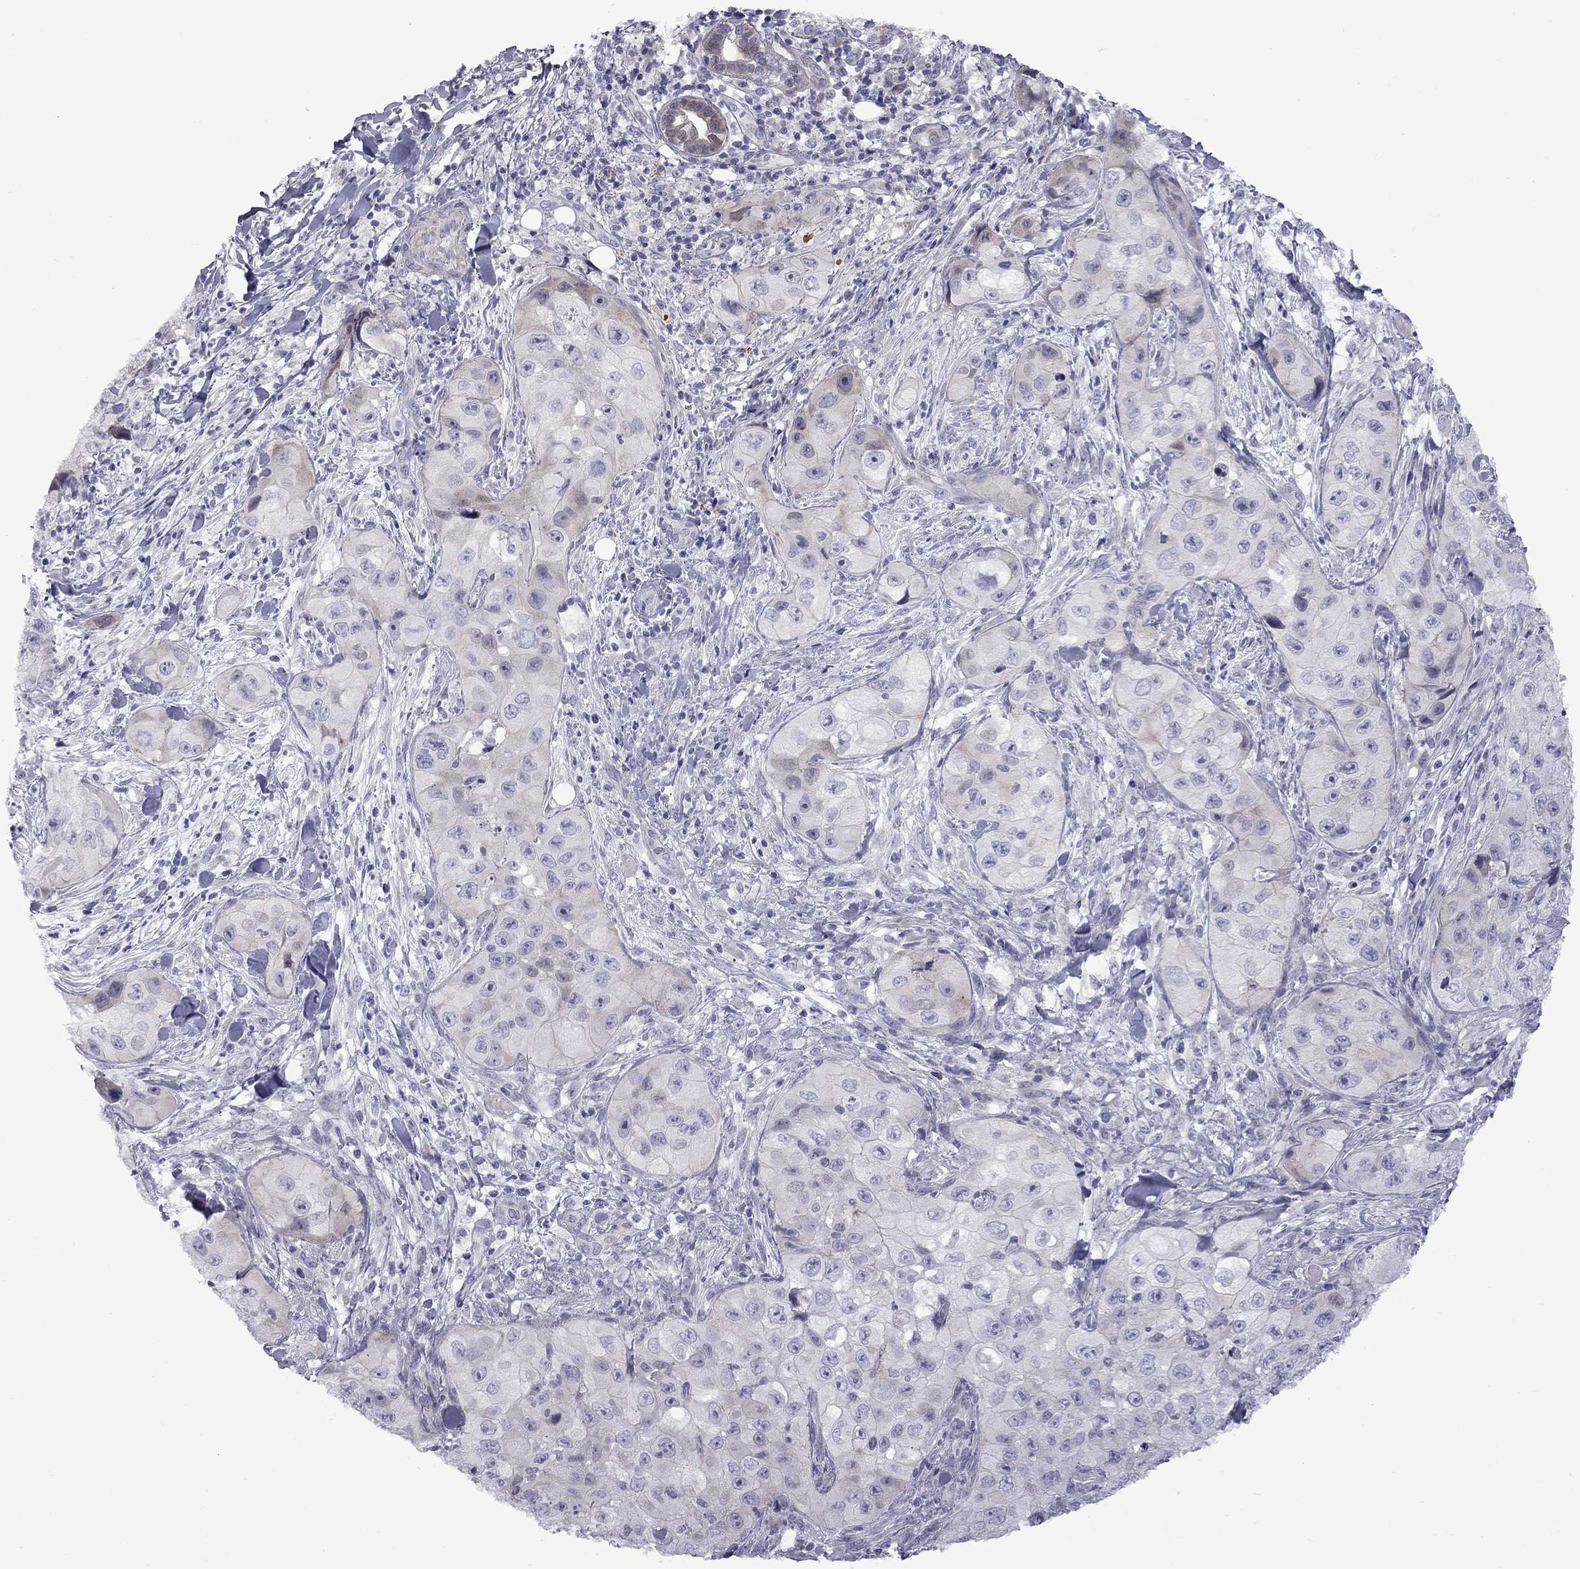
{"staining": {"intensity": "weak", "quantity": "<25%", "location": "cytoplasmic/membranous"}, "tissue": "skin cancer", "cell_type": "Tumor cells", "image_type": "cancer", "snomed": [{"axis": "morphology", "description": "Squamous cell carcinoma, NOS"}, {"axis": "topography", "description": "Skin"}, {"axis": "topography", "description": "Subcutis"}], "caption": "Human skin squamous cell carcinoma stained for a protein using IHC demonstrates no positivity in tumor cells.", "gene": "NRARP", "patient": {"sex": "male", "age": 73}}